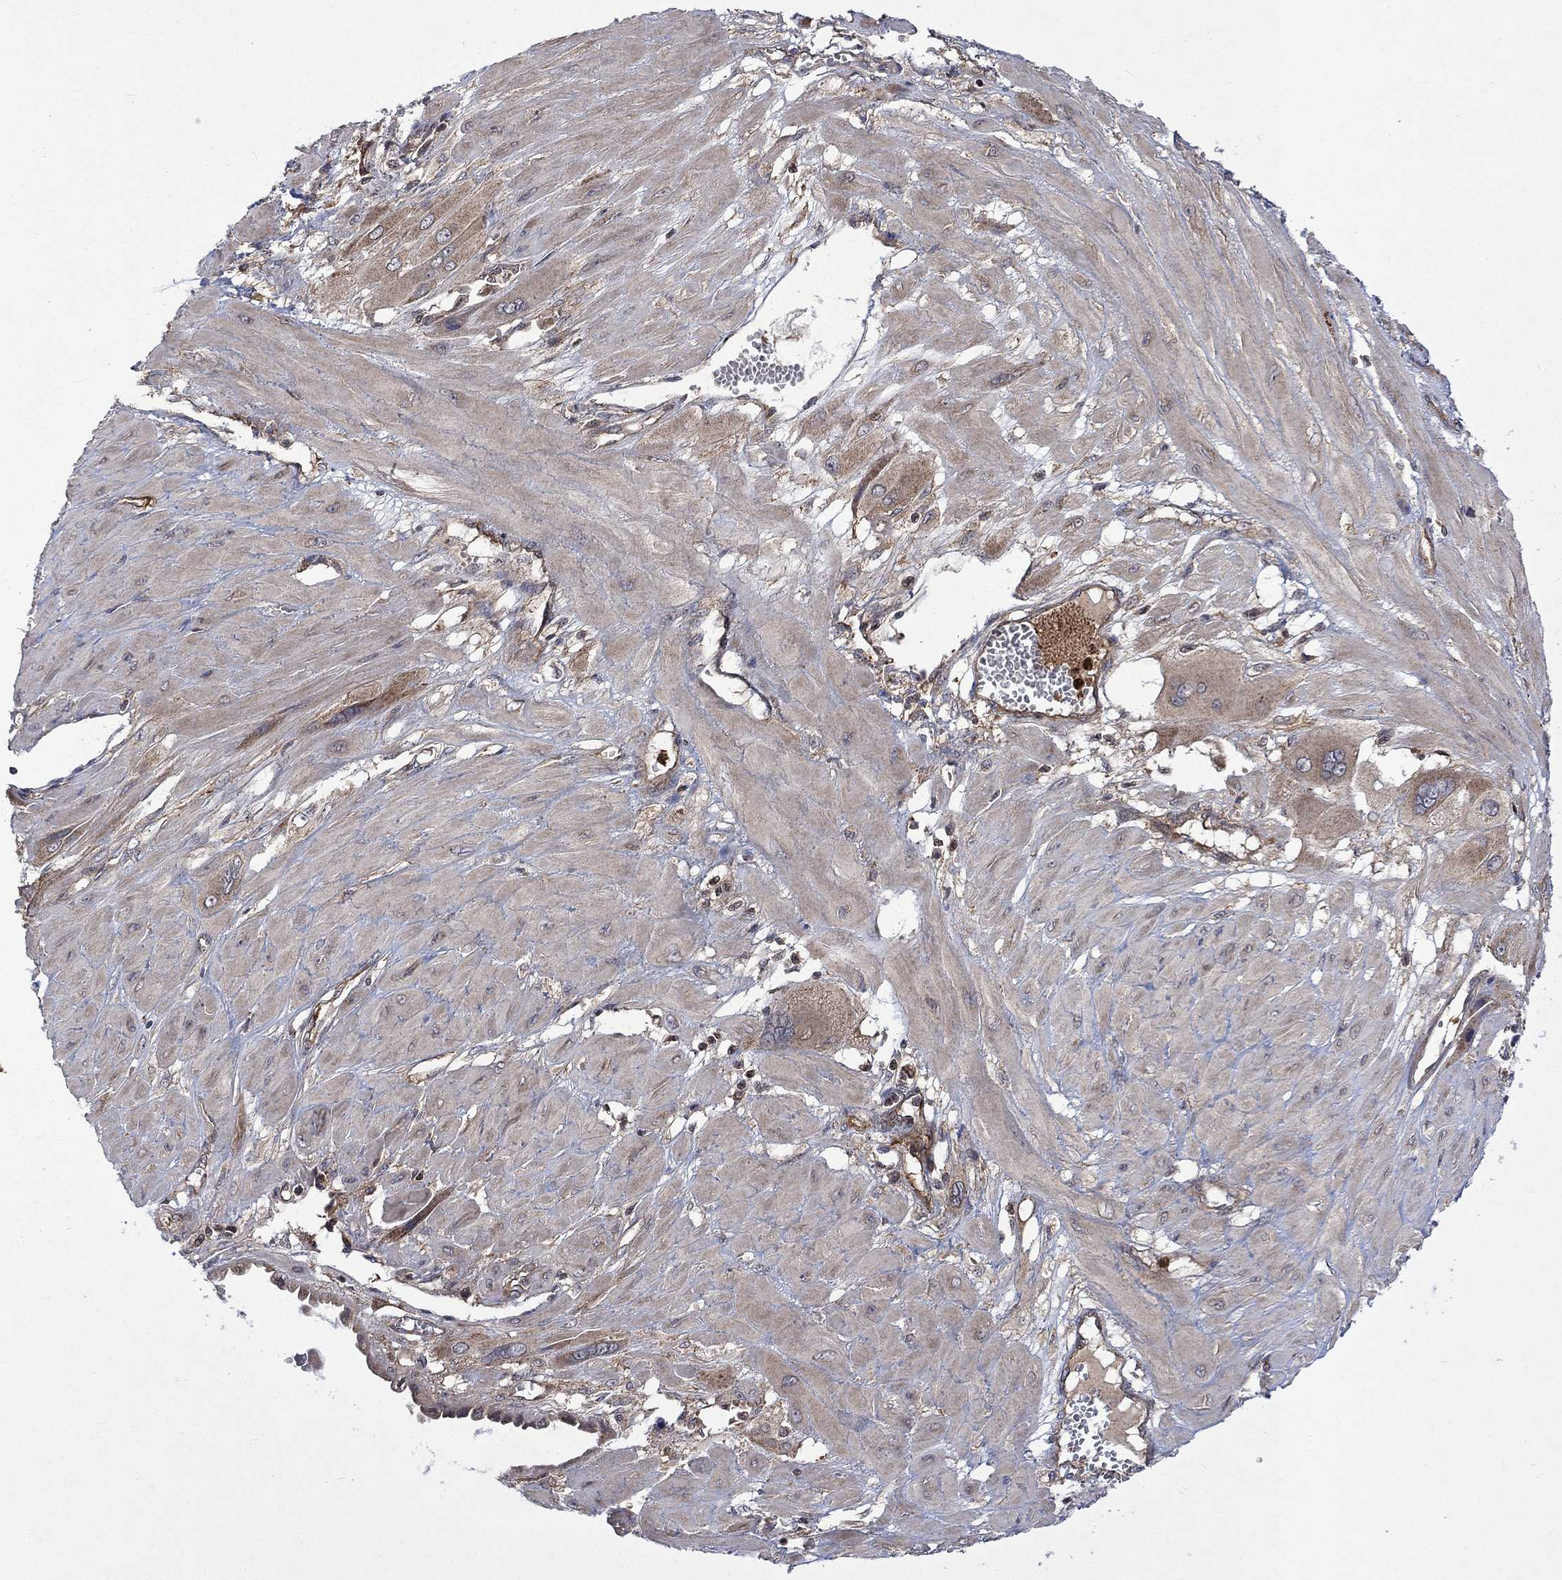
{"staining": {"intensity": "negative", "quantity": "none", "location": "none"}, "tissue": "cervical cancer", "cell_type": "Tumor cells", "image_type": "cancer", "snomed": [{"axis": "morphology", "description": "Squamous cell carcinoma, NOS"}, {"axis": "topography", "description": "Cervix"}], "caption": "The immunohistochemistry (IHC) photomicrograph has no significant staining in tumor cells of squamous cell carcinoma (cervical) tissue. (DAB IHC visualized using brightfield microscopy, high magnification).", "gene": "TMEM33", "patient": {"sex": "female", "age": 34}}